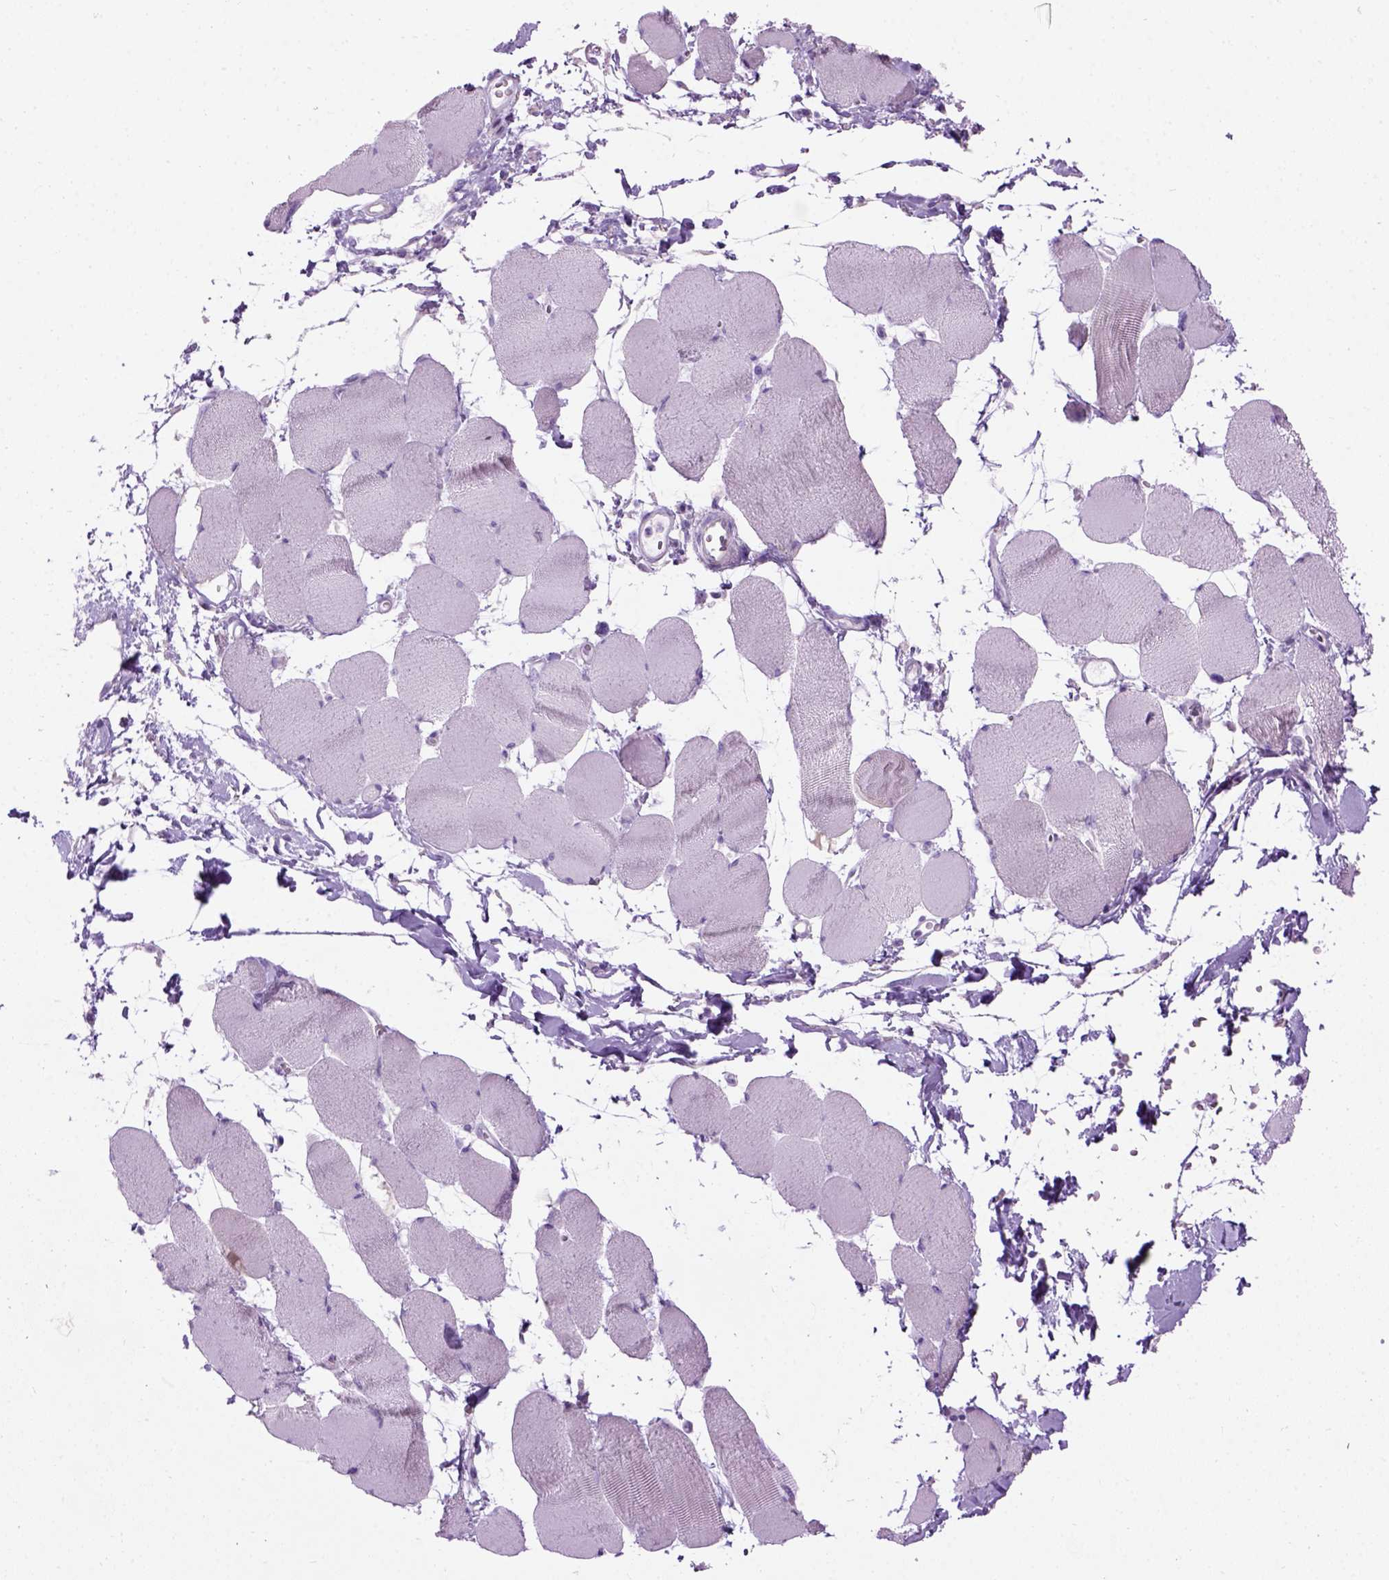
{"staining": {"intensity": "negative", "quantity": "none", "location": "none"}, "tissue": "skeletal muscle", "cell_type": "Myocytes", "image_type": "normal", "snomed": [{"axis": "morphology", "description": "Normal tissue, NOS"}, {"axis": "topography", "description": "Skeletal muscle"}], "caption": "This is an IHC histopathology image of normal skeletal muscle. There is no positivity in myocytes.", "gene": "GABRB2", "patient": {"sex": "female", "age": 75}}